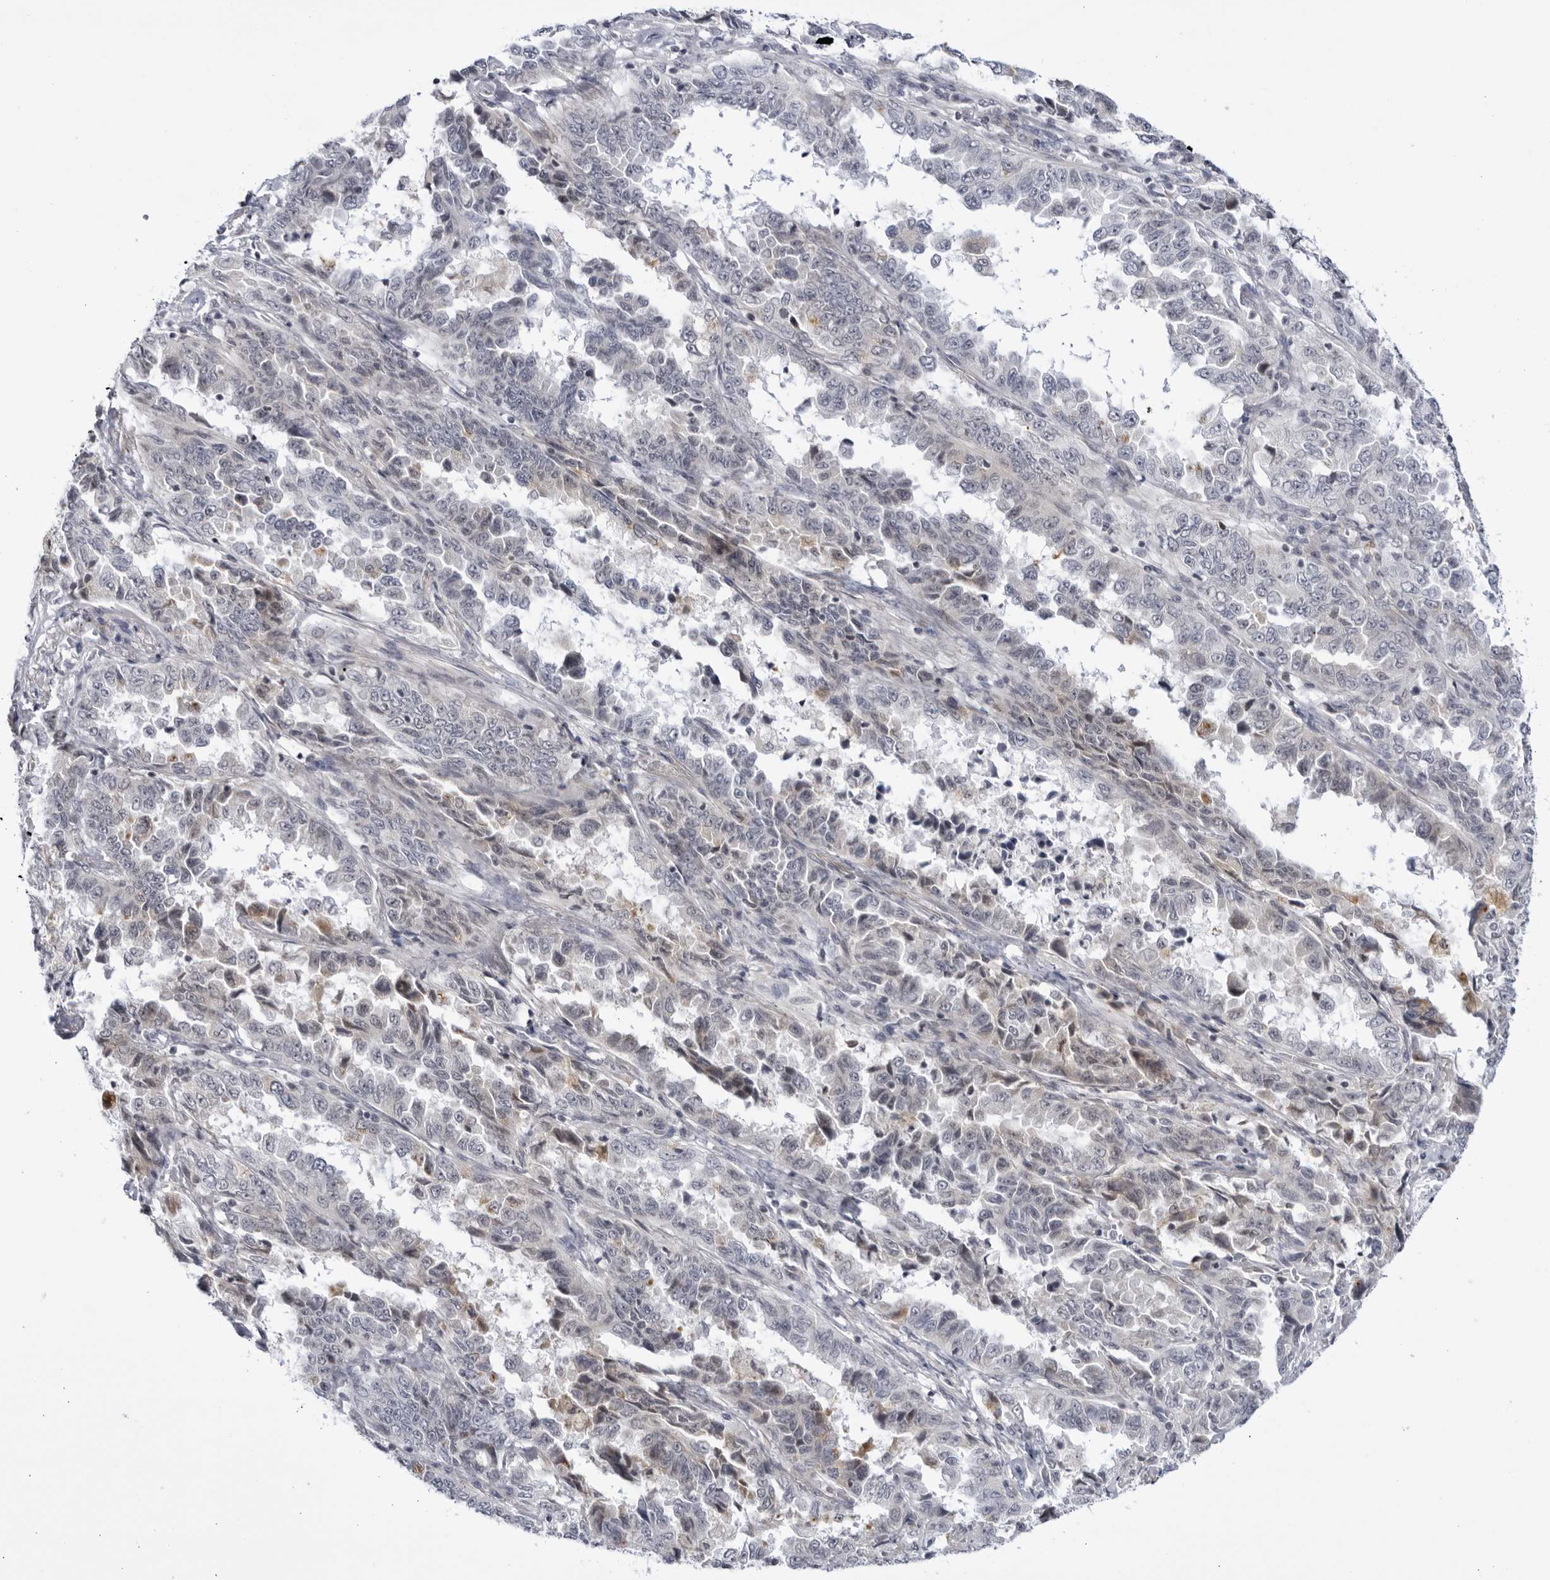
{"staining": {"intensity": "negative", "quantity": "none", "location": "none"}, "tissue": "lung cancer", "cell_type": "Tumor cells", "image_type": "cancer", "snomed": [{"axis": "morphology", "description": "Adenocarcinoma, NOS"}, {"axis": "topography", "description": "Lung"}], "caption": "Immunohistochemical staining of human lung cancer (adenocarcinoma) displays no significant positivity in tumor cells. (Brightfield microscopy of DAB (3,3'-diaminobenzidine) immunohistochemistry (IHC) at high magnification).", "gene": "CNBD1", "patient": {"sex": "female", "age": 51}}